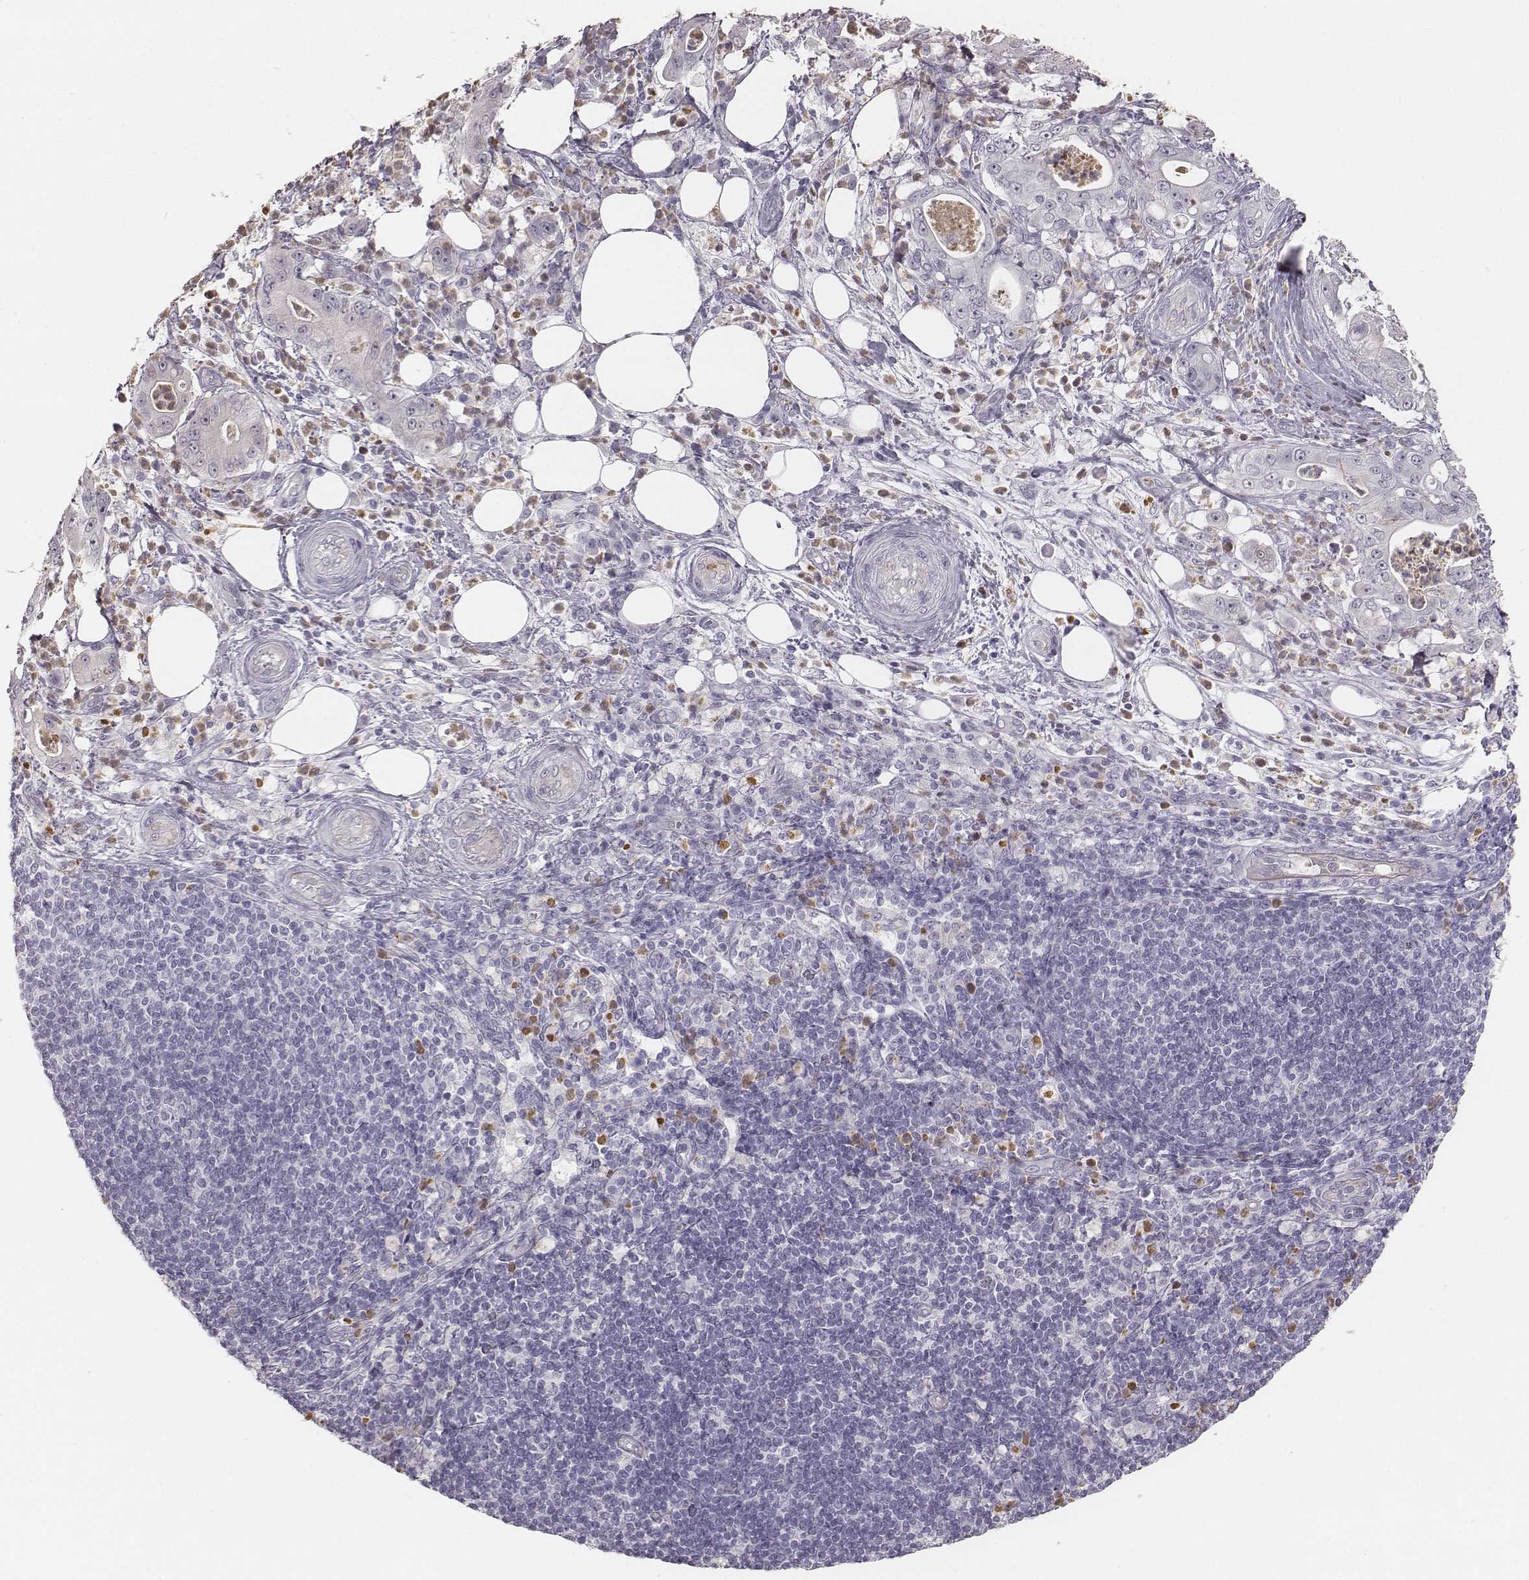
{"staining": {"intensity": "negative", "quantity": "none", "location": "none"}, "tissue": "pancreatic cancer", "cell_type": "Tumor cells", "image_type": "cancer", "snomed": [{"axis": "morphology", "description": "Adenocarcinoma, NOS"}, {"axis": "topography", "description": "Pancreas"}], "caption": "There is no significant positivity in tumor cells of adenocarcinoma (pancreatic).", "gene": "KCNJ12", "patient": {"sex": "male", "age": 71}}